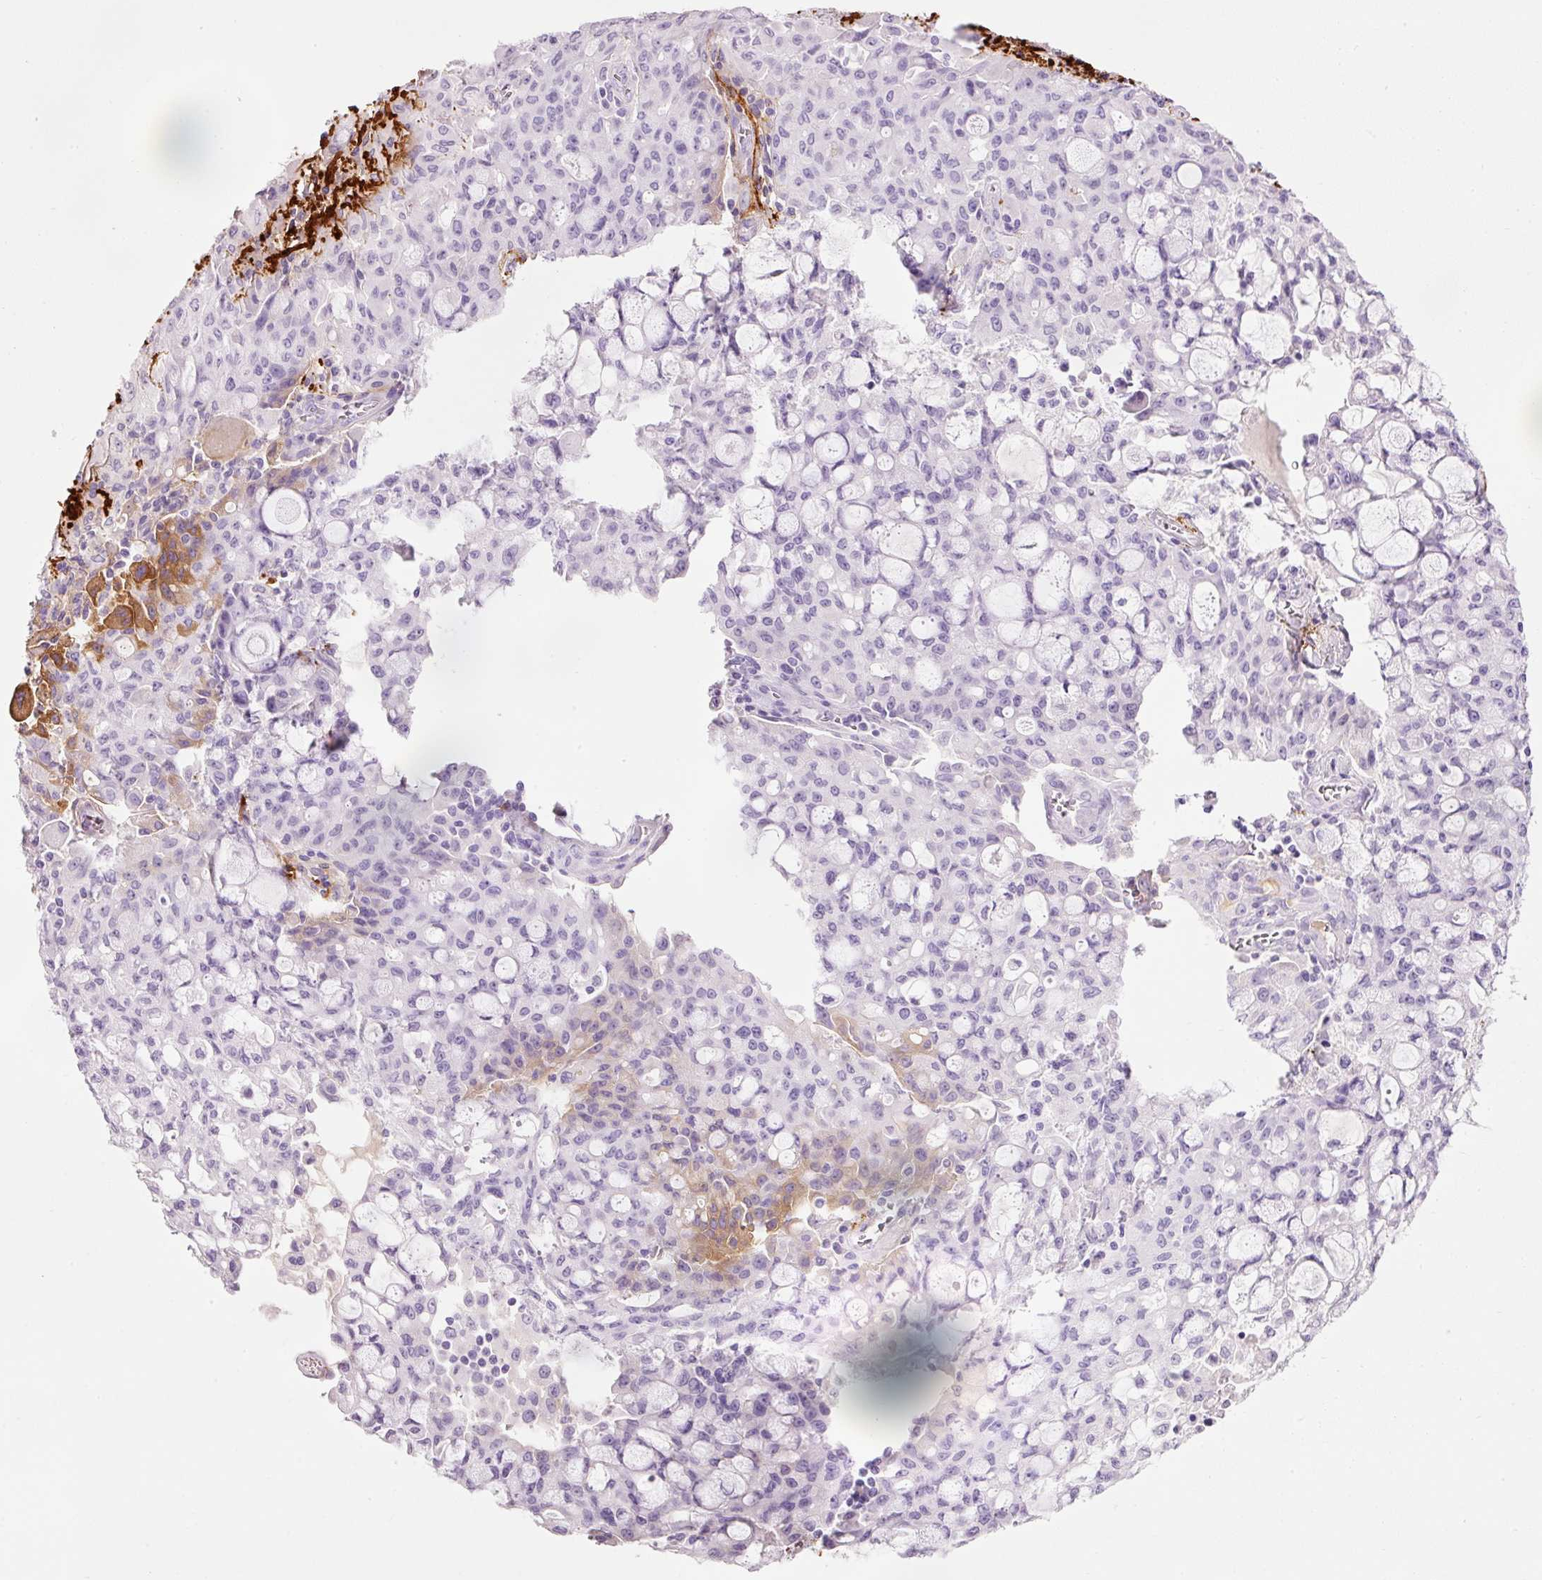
{"staining": {"intensity": "negative", "quantity": "none", "location": "none"}, "tissue": "lung cancer", "cell_type": "Tumor cells", "image_type": "cancer", "snomed": [{"axis": "morphology", "description": "Adenocarcinoma, NOS"}, {"axis": "topography", "description": "Lung"}], "caption": "Human adenocarcinoma (lung) stained for a protein using IHC demonstrates no positivity in tumor cells.", "gene": "MFAP4", "patient": {"sex": "female", "age": 44}}